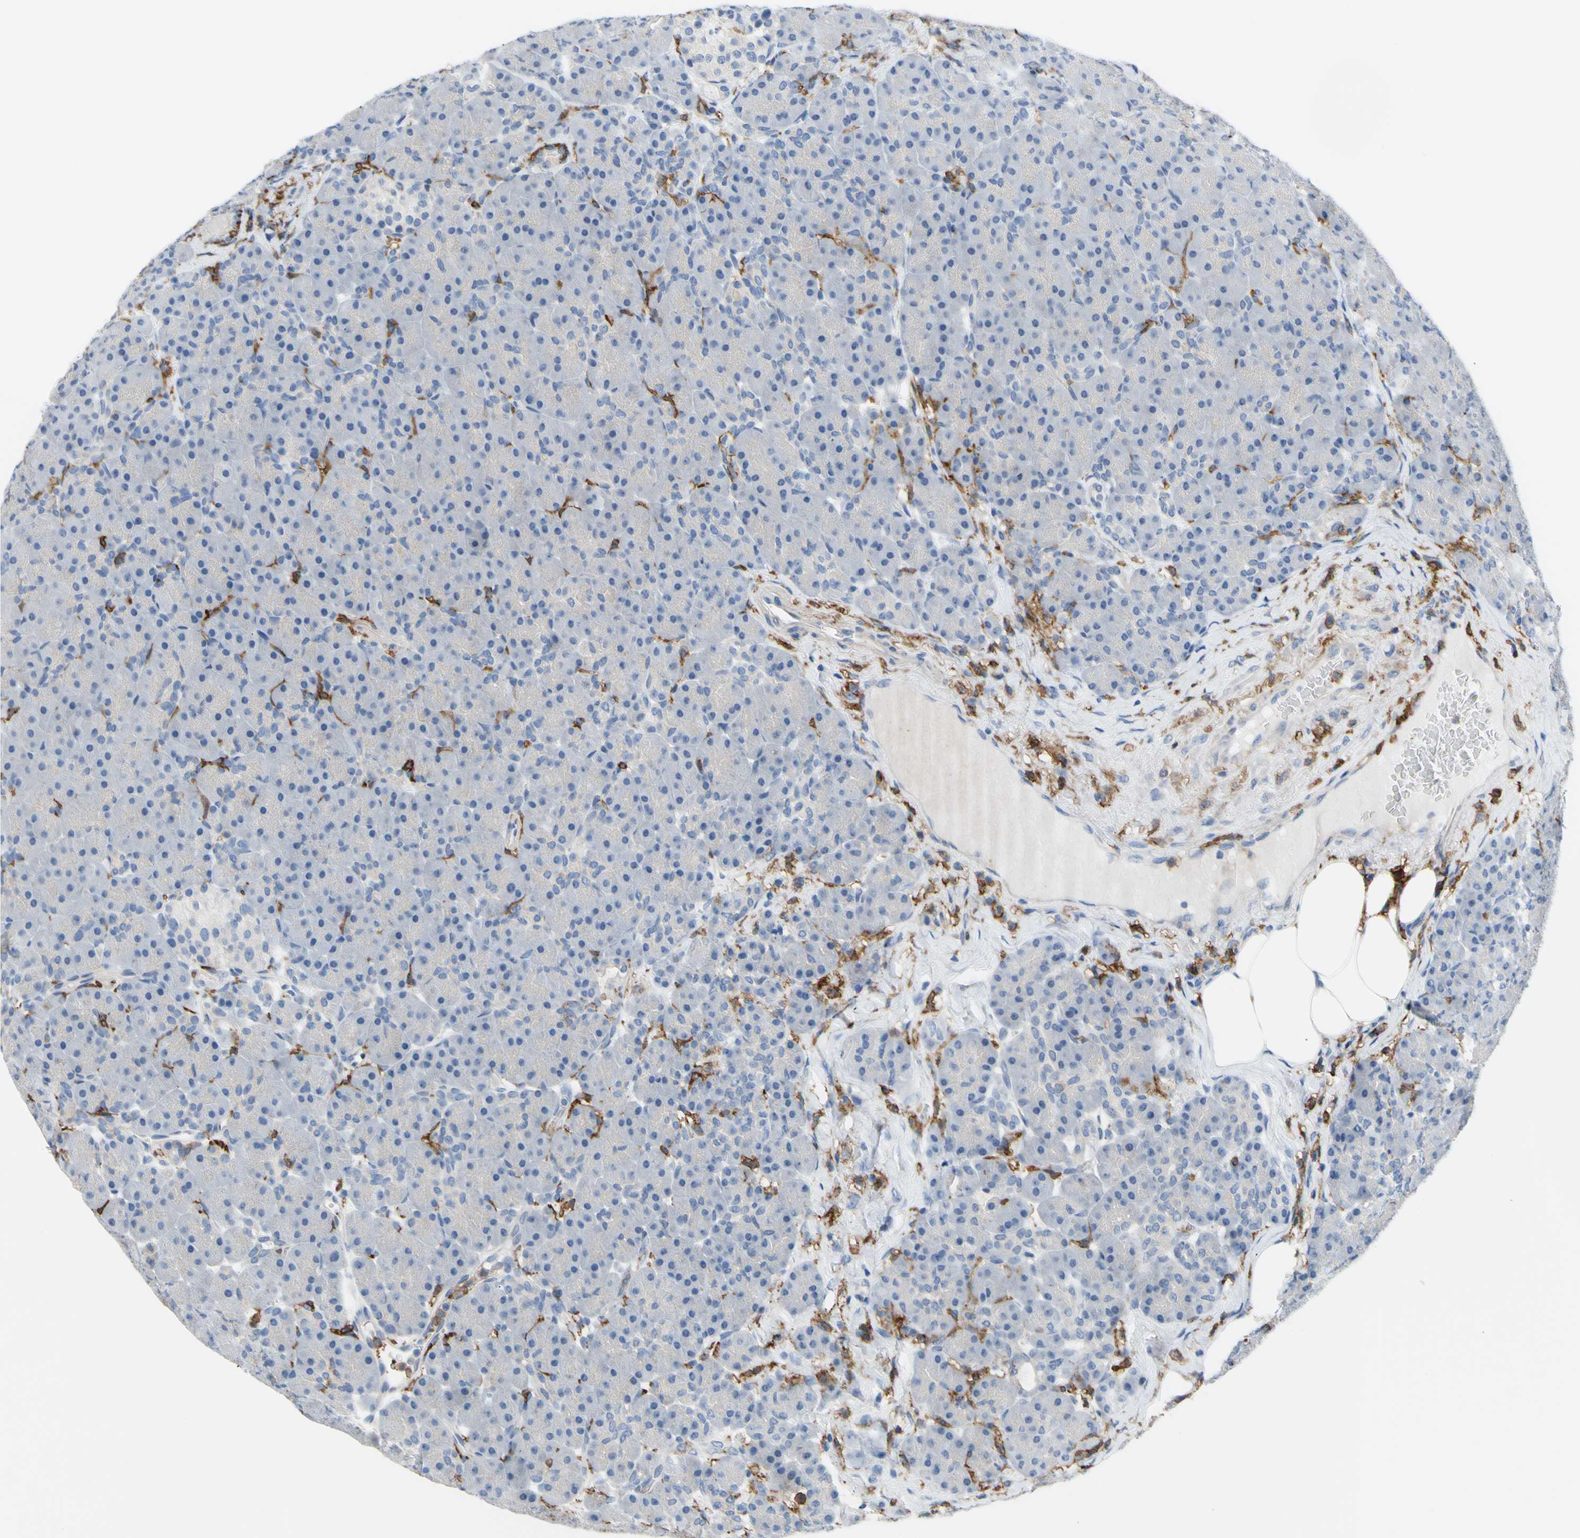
{"staining": {"intensity": "negative", "quantity": "none", "location": "none"}, "tissue": "pancreas", "cell_type": "Exocrine glandular cells", "image_type": "normal", "snomed": [{"axis": "morphology", "description": "Normal tissue, NOS"}, {"axis": "topography", "description": "Pancreas"}], "caption": "DAB immunohistochemical staining of unremarkable human pancreas reveals no significant expression in exocrine glandular cells.", "gene": "FCGR2A", "patient": {"sex": "male", "age": 66}}